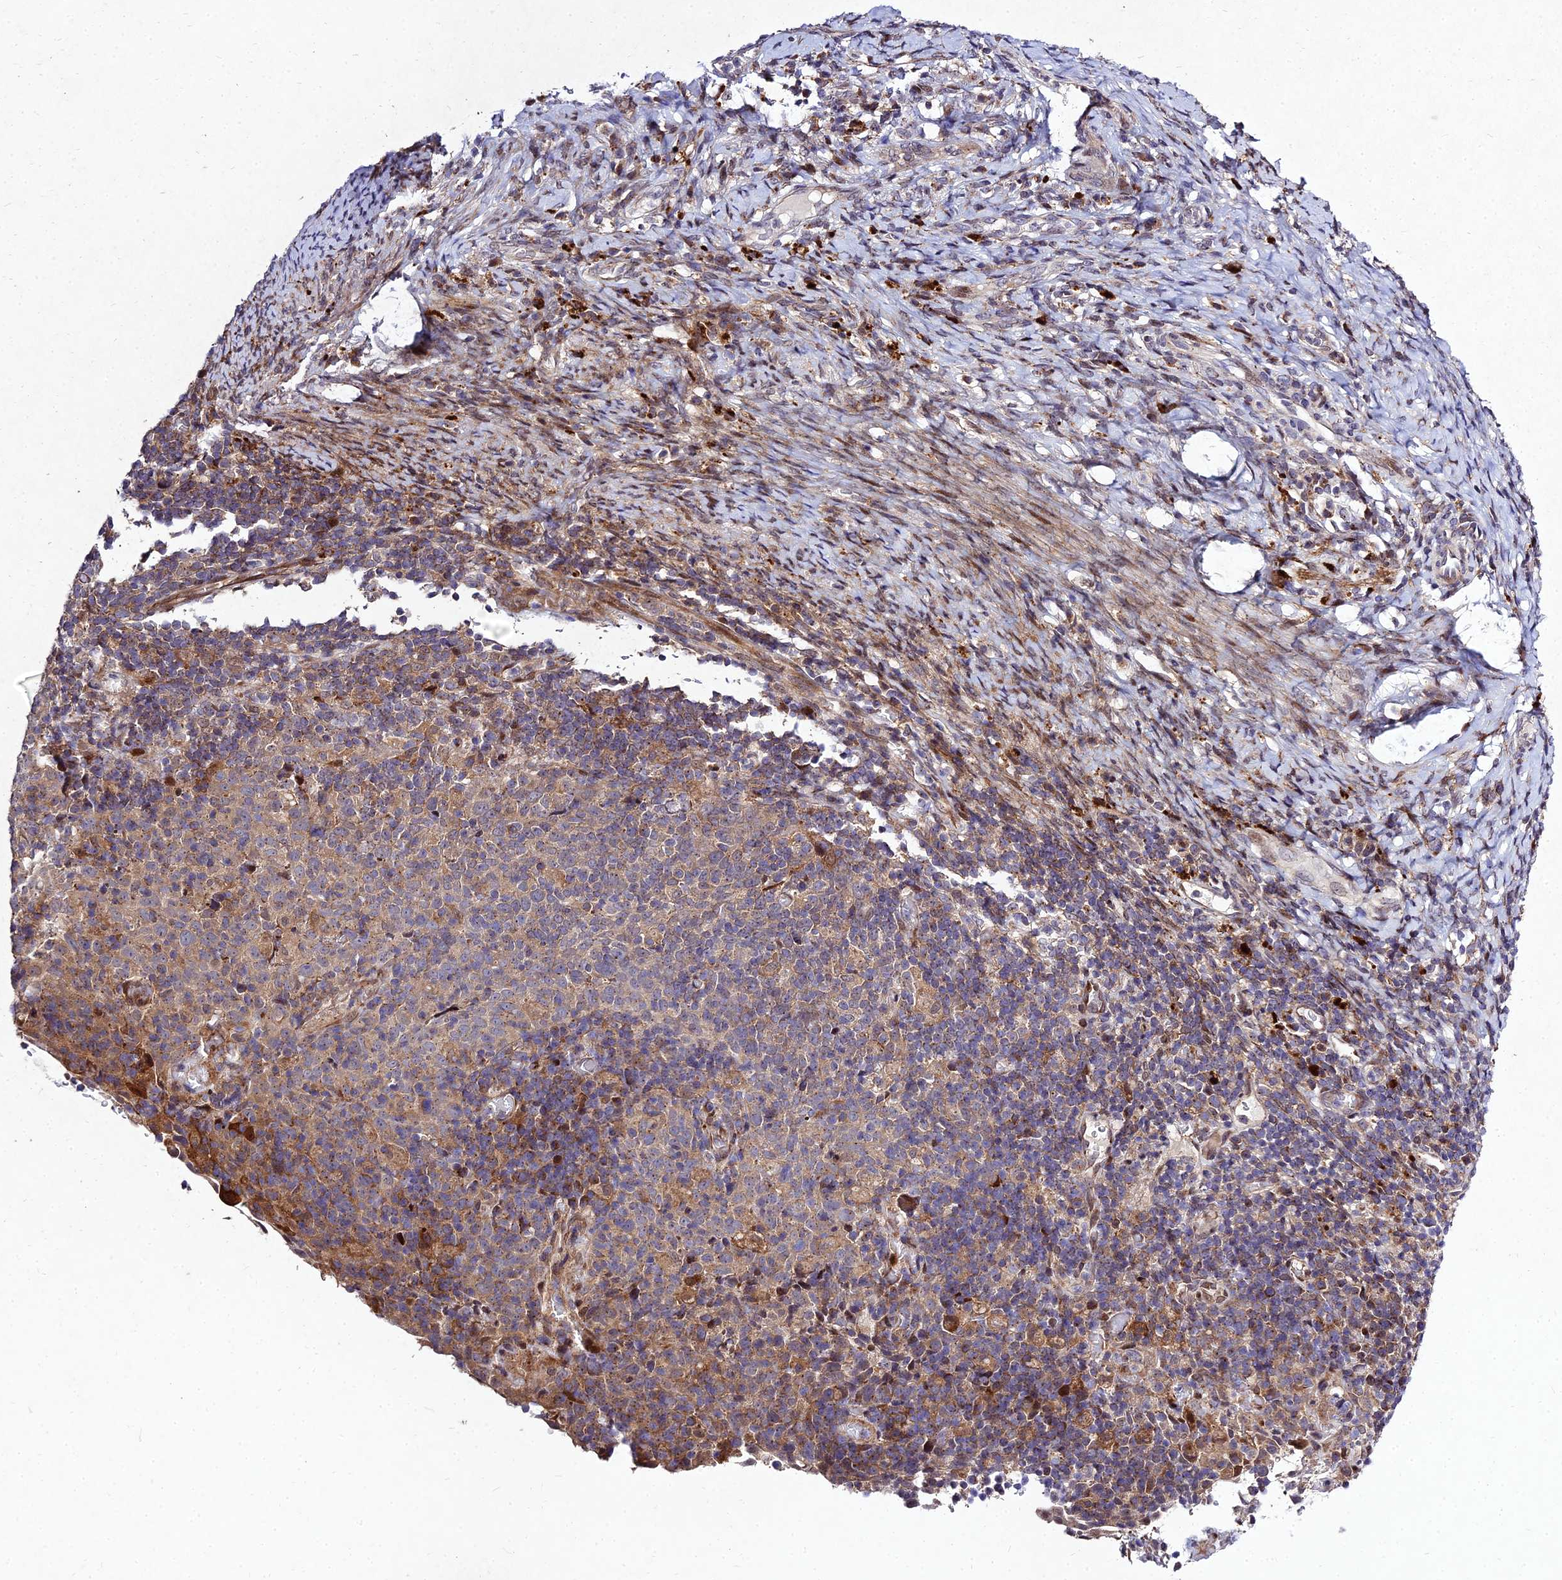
{"staining": {"intensity": "moderate", "quantity": "<25%", "location": "cytoplasmic/membranous,nuclear"}, "tissue": "cervical cancer", "cell_type": "Tumor cells", "image_type": "cancer", "snomed": [{"axis": "morphology", "description": "Squamous cell carcinoma, NOS"}, {"axis": "topography", "description": "Cervix"}], "caption": "A low amount of moderate cytoplasmic/membranous and nuclear expression is present in approximately <25% of tumor cells in cervical cancer (squamous cell carcinoma) tissue.", "gene": "MKKS", "patient": {"sex": "female", "age": 52}}